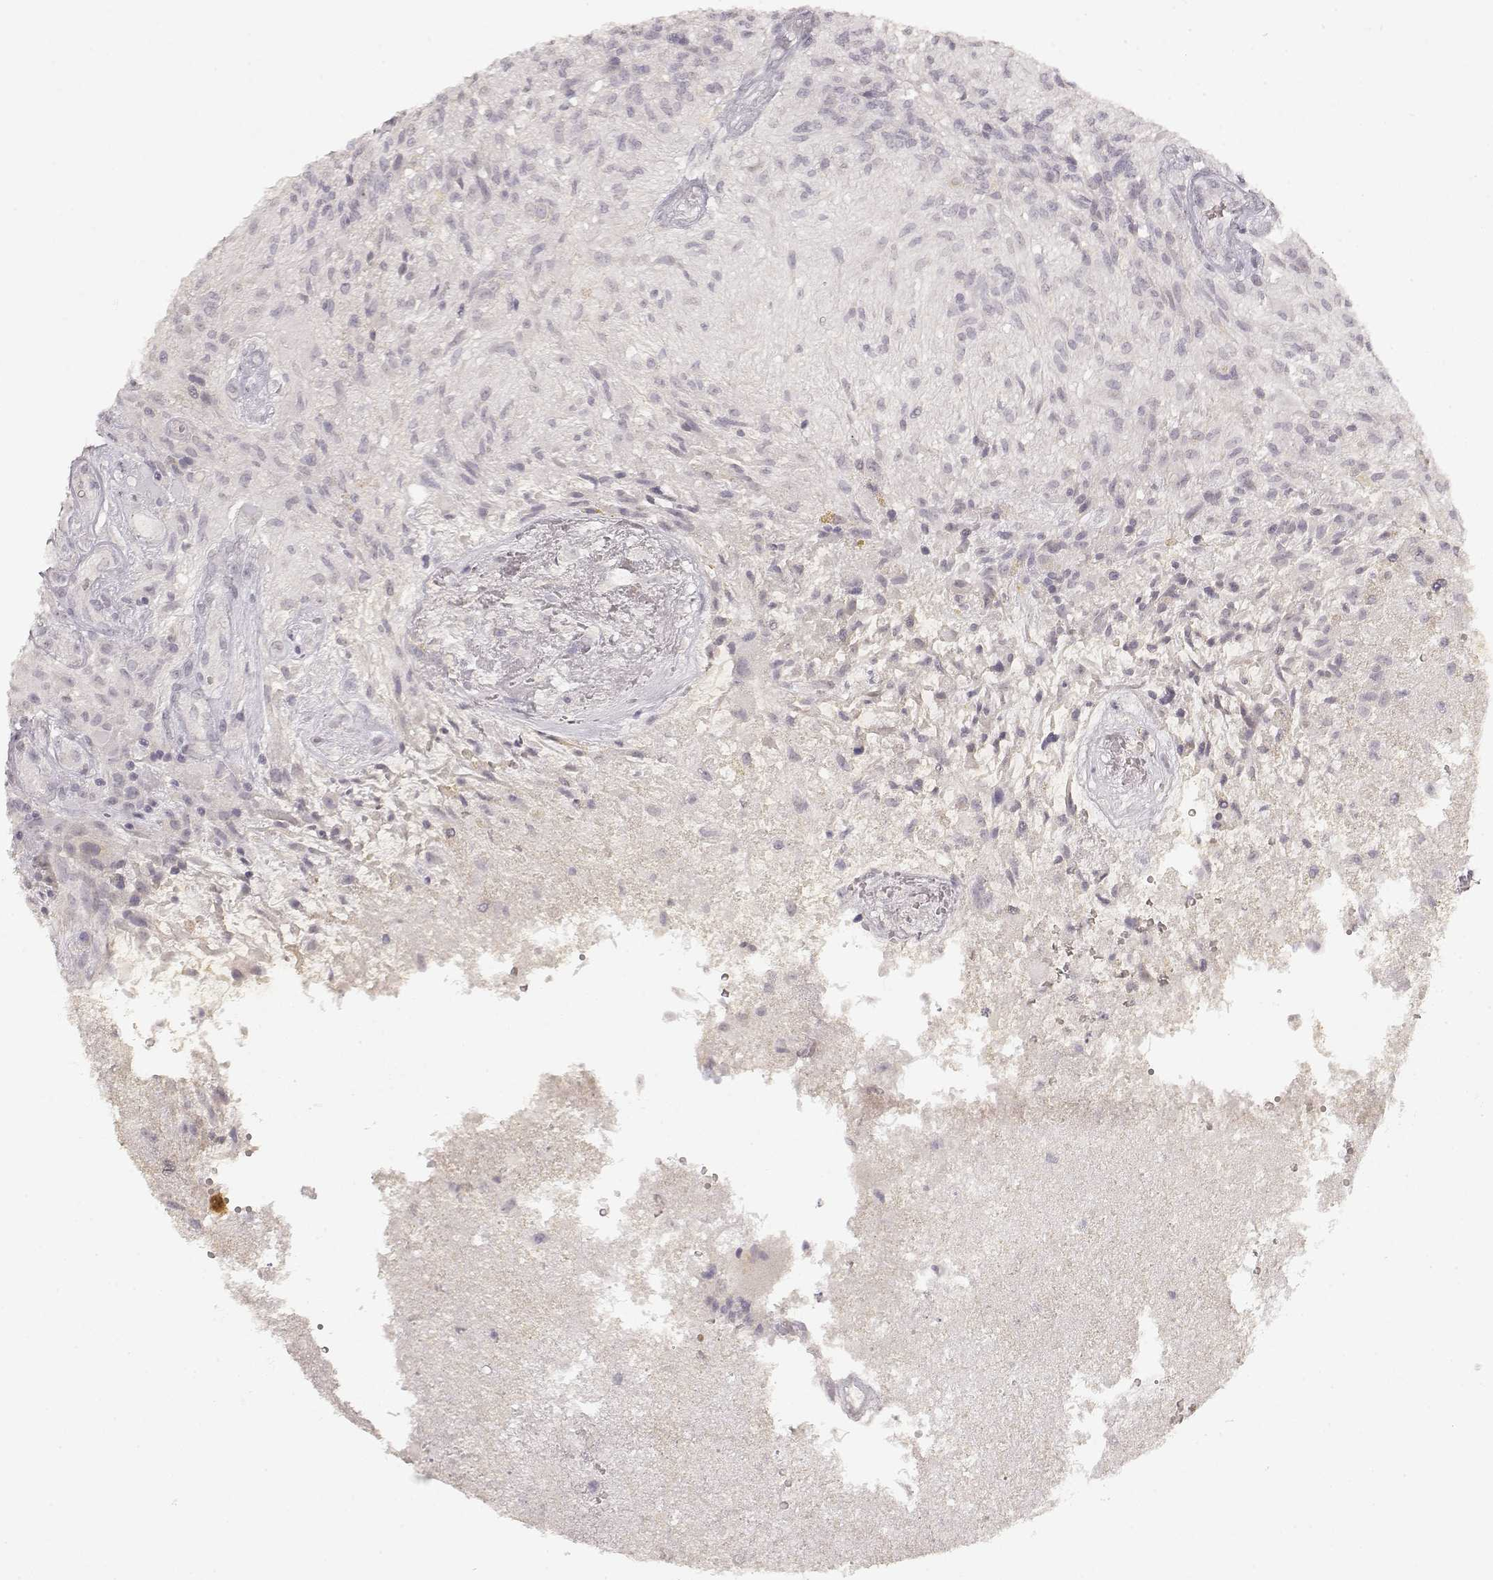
{"staining": {"intensity": "negative", "quantity": "none", "location": "none"}, "tissue": "glioma", "cell_type": "Tumor cells", "image_type": "cancer", "snomed": [{"axis": "morphology", "description": "Glioma, malignant, High grade"}, {"axis": "topography", "description": "Brain"}], "caption": "There is no significant expression in tumor cells of malignant glioma (high-grade).", "gene": "LAMC2", "patient": {"sex": "male", "age": 56}}